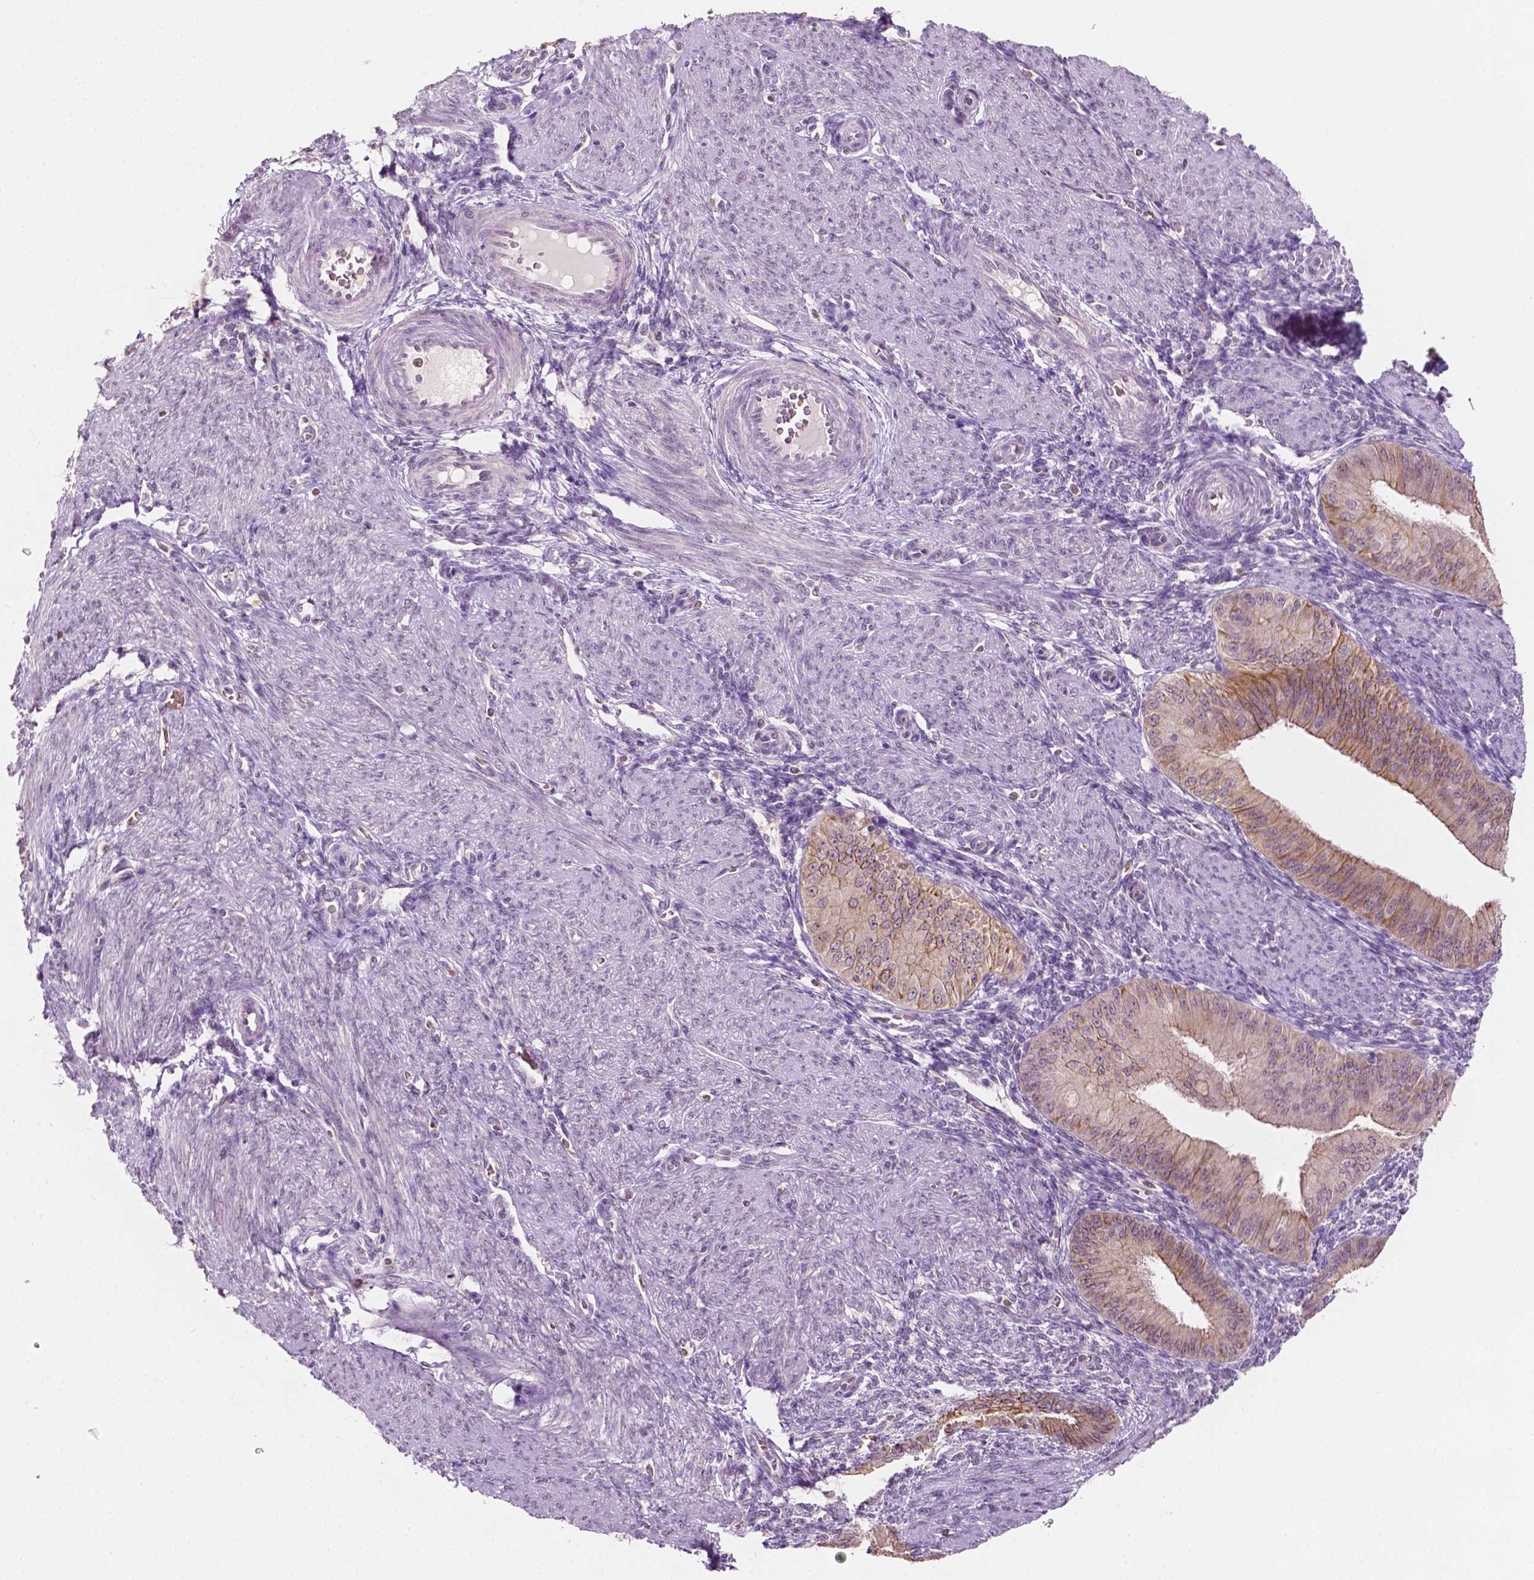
{"staining": {"intensity": "negative", "quantity": "none", "location": "none"}, "tissue": "endometrium", "cell_type": "Cells in endometrial stroma", "image_type": "normal", "snomed": [{"axis": "morphology", "description": "Normal tissue, NOS"}, {"axis": "topography", "description": "Endometrium"}], "caption": "Photomicrograph shows no protein positivity in cells in endometrial stroma of unremarkable endometrium. (Stains: DAB IHC with hematoxylin counter stain, Microscopy: brightfield microscopy at high magnification).", "gene": "SHLD3", "patient": {"sex": "female", "age": 39}}